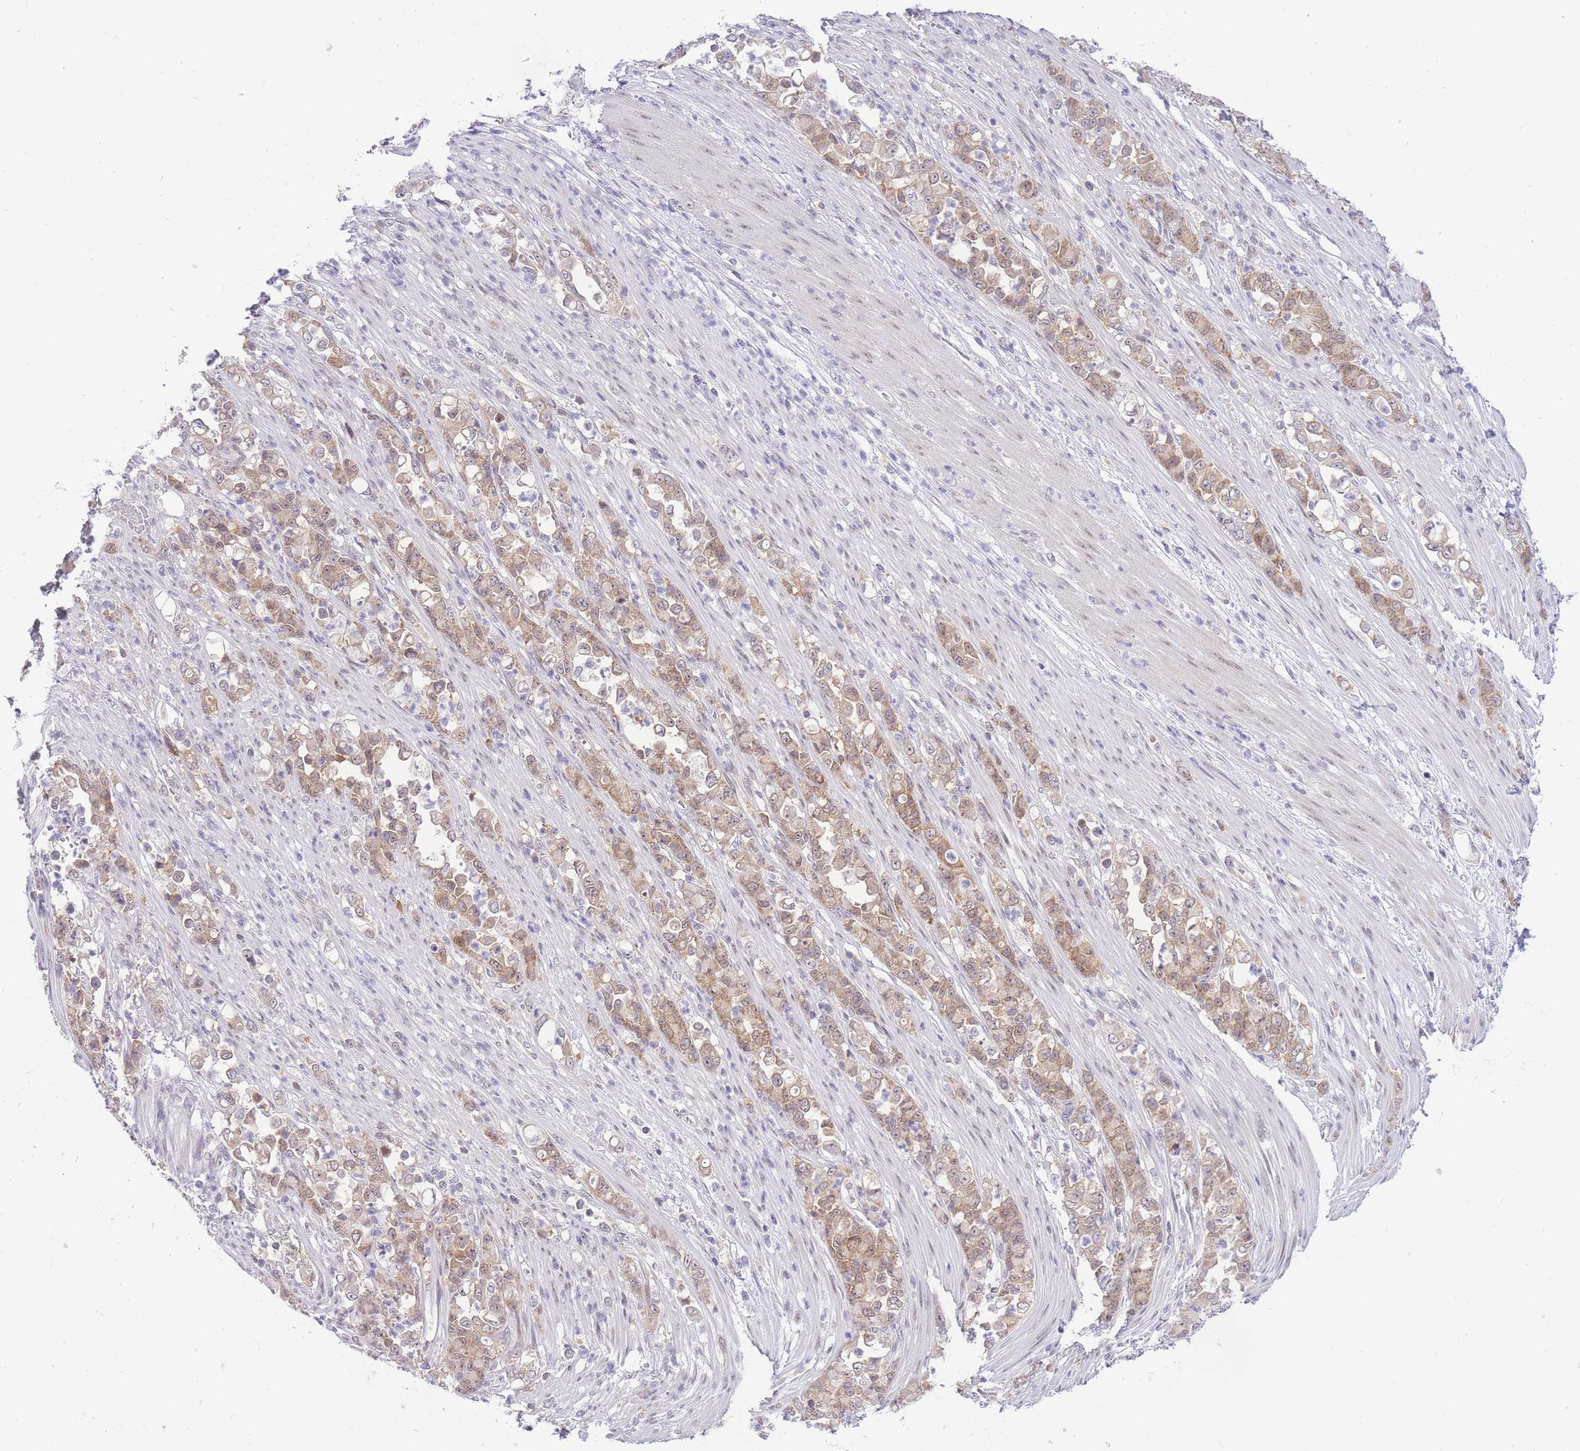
{"staining": {"intensity": "moderate", "quantity": ">75%", "location": "cytoplasmic/membranous,nuclear"}, "tissue": "stomach cancer", "cell_type": "Tumor cells", "image_type": "cancer", "snomed": [{"axis": "morphology", "description": "Normal tissue, NOS"}, {"axis": "morphology", "description": "Adenocarcinoma, NOS"}, {"axis": "topography", "description": "Stomach"}], "caption": "The micrograph shows immunohistochemical staining of adenocarcinoma (stomach). There is moderate cytoplasmic/membranous and nuclear positivity is appreciated in about >75% of tumor cells.", "gene": "STK39", "patient": {"sex": "female", "age": 79}}